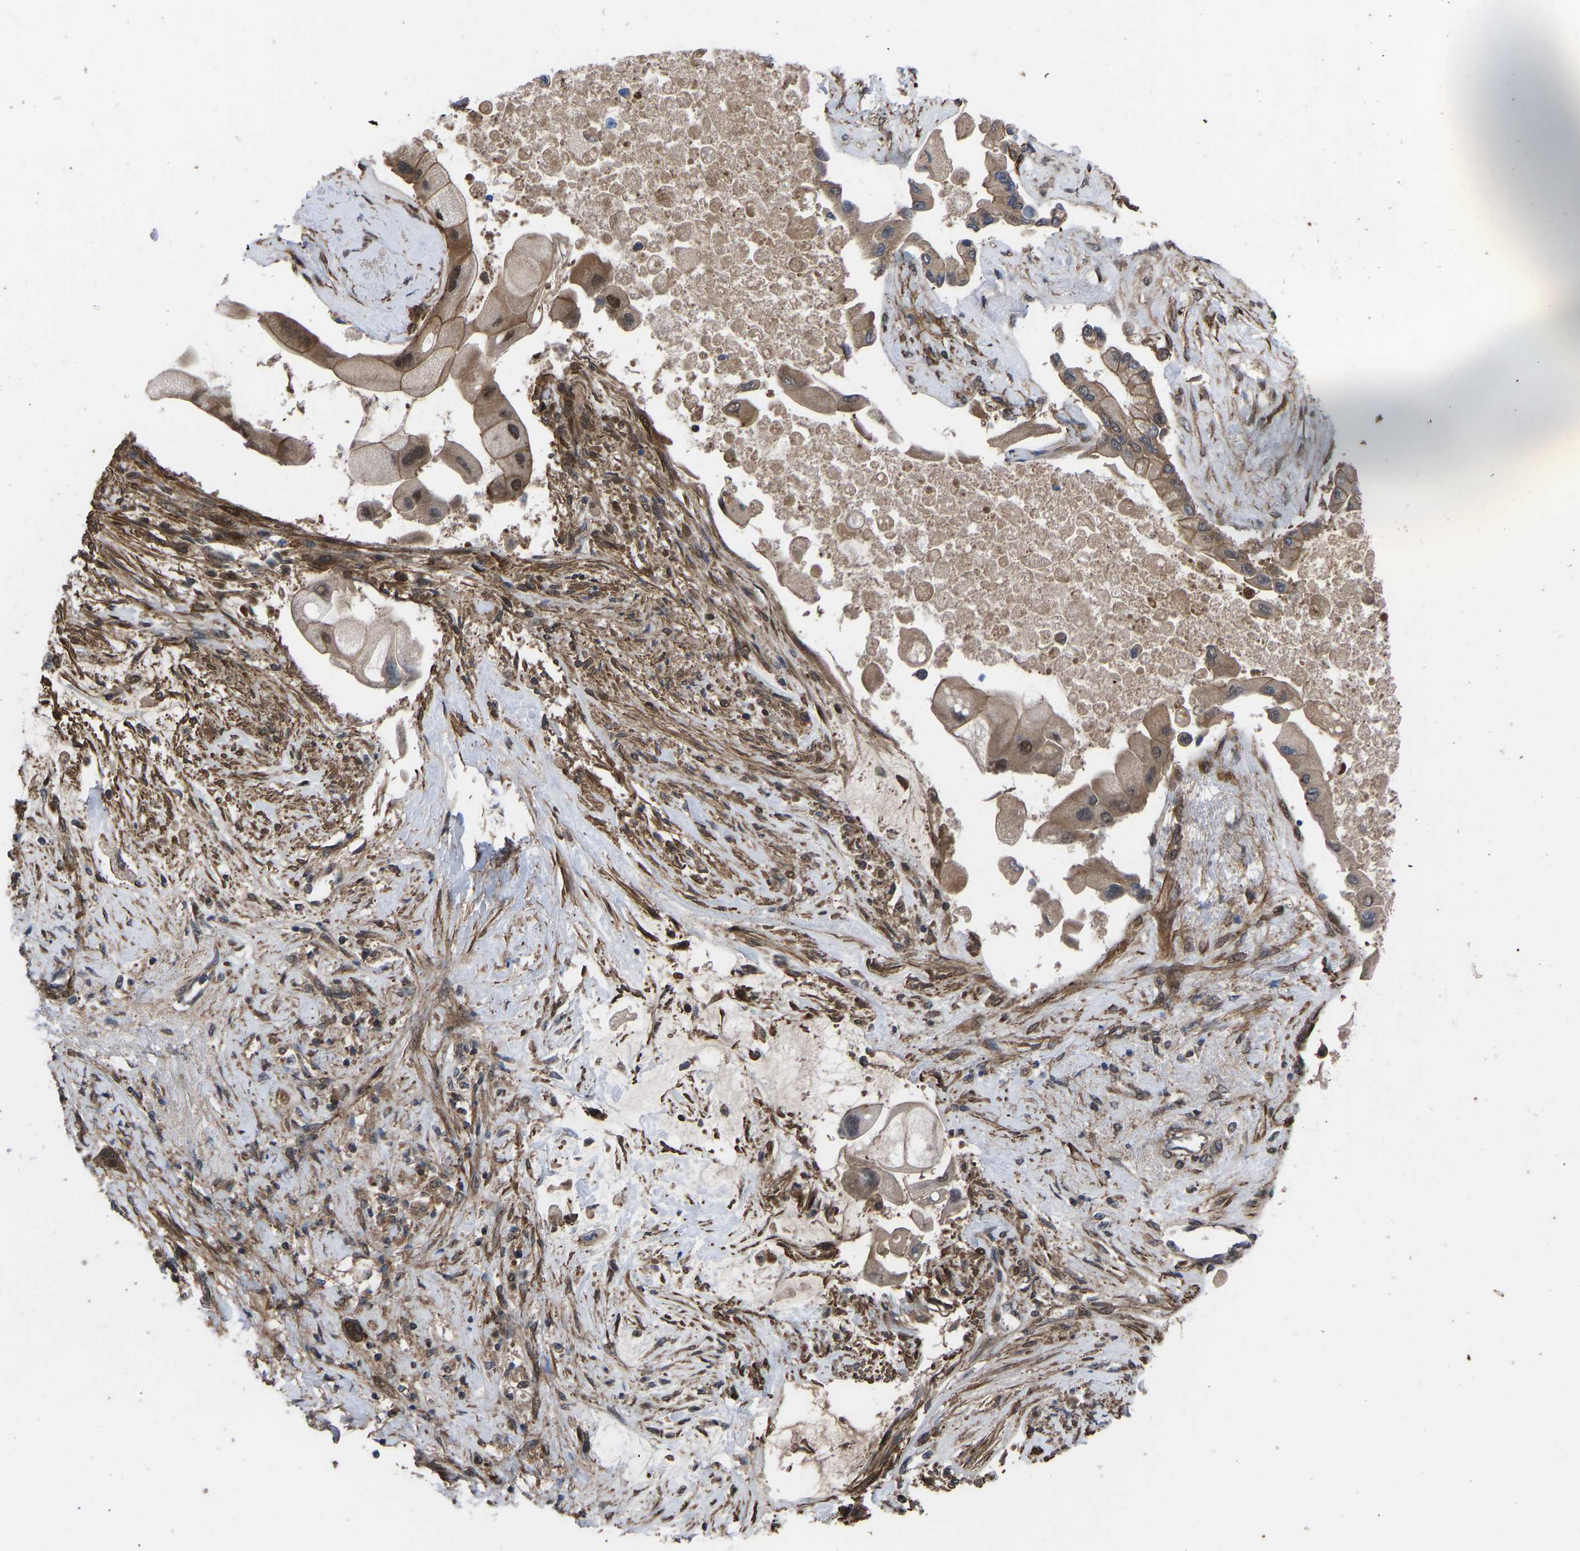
{"staining": {"intensity": "moderate", "quantity": ">75%", "location": "cytoplasmic/membranous,nuclear"}, "tissue": "liver cancer", "cell_type": "Tumor cells", "image_type": "cancer", "snomed": [{"axis": "morphology", "description": "Cholangiocarcinoma"}, {"axis": "topography", "description": "Liver"}], "caption": "Immunohistochemical staining of liver cancer exhibits medium levels of moderate cytoplasmic/membranous and nuclear expression in approximately >75% of tumor cells.", "gene": "CYP7B1", "patient": {"sex": "male", "age": 50}}